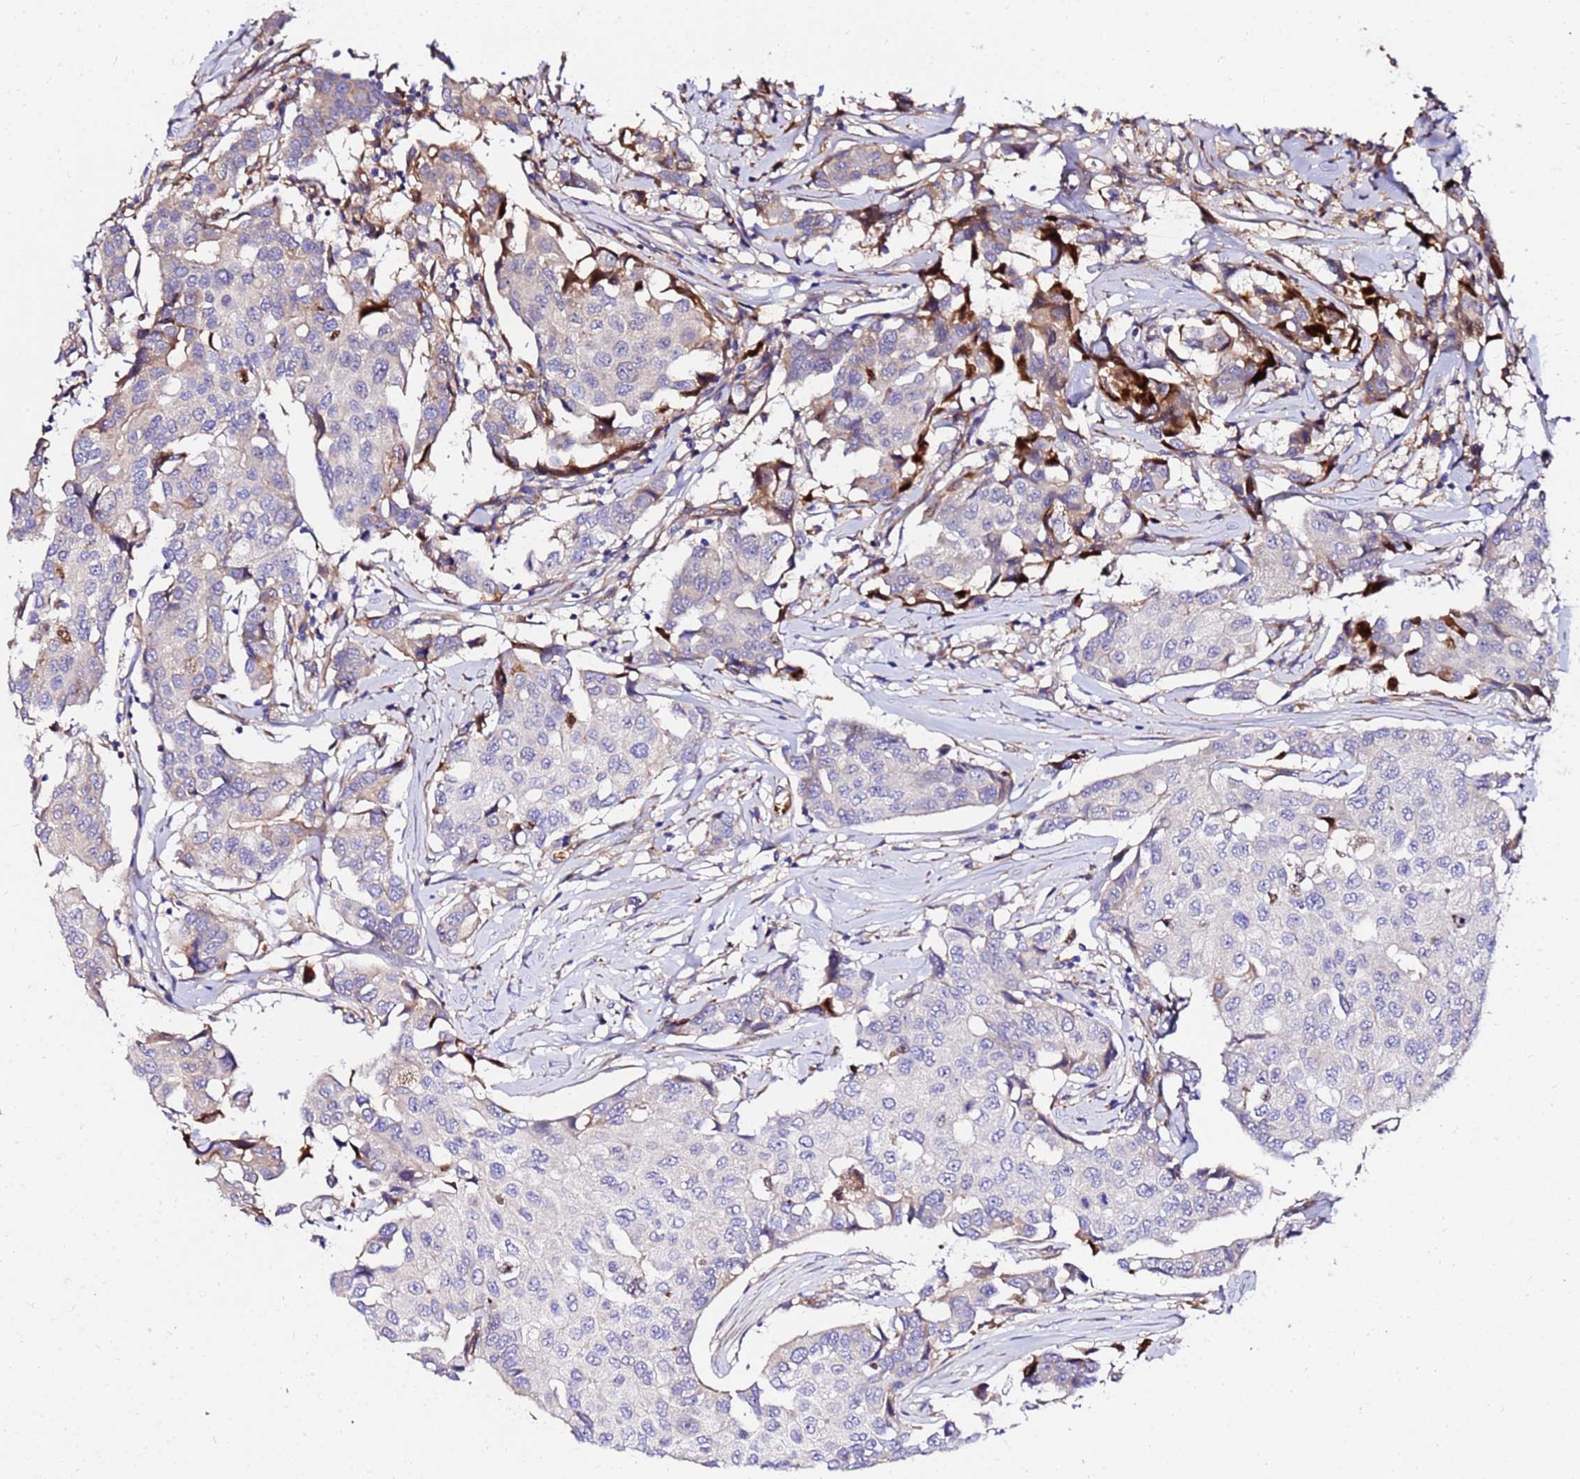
{"staining": {"intensity": "negative", "quantity": "none", "location": "none"}, "tissue": "breast cancer", "cell_type": "Tumor cells", "image_type": "cancer", "snomed": [{"axis": "morphology", "description": "Duct carcinoma"}, {"axis": "topography", "description": "Breast"}], "caption": "IHC photomicrograph of breast cancer (infiltrating ductal carcinoma) stained for a protein (brown), which shows no staining in tumor cells. (DAB (3,3'-diaminobenzidine) immunohistochemistry (IHC) with hematoxylin counter stain).", "gene": "WWC2", "patient": {"sex": "female", "age": 80}}